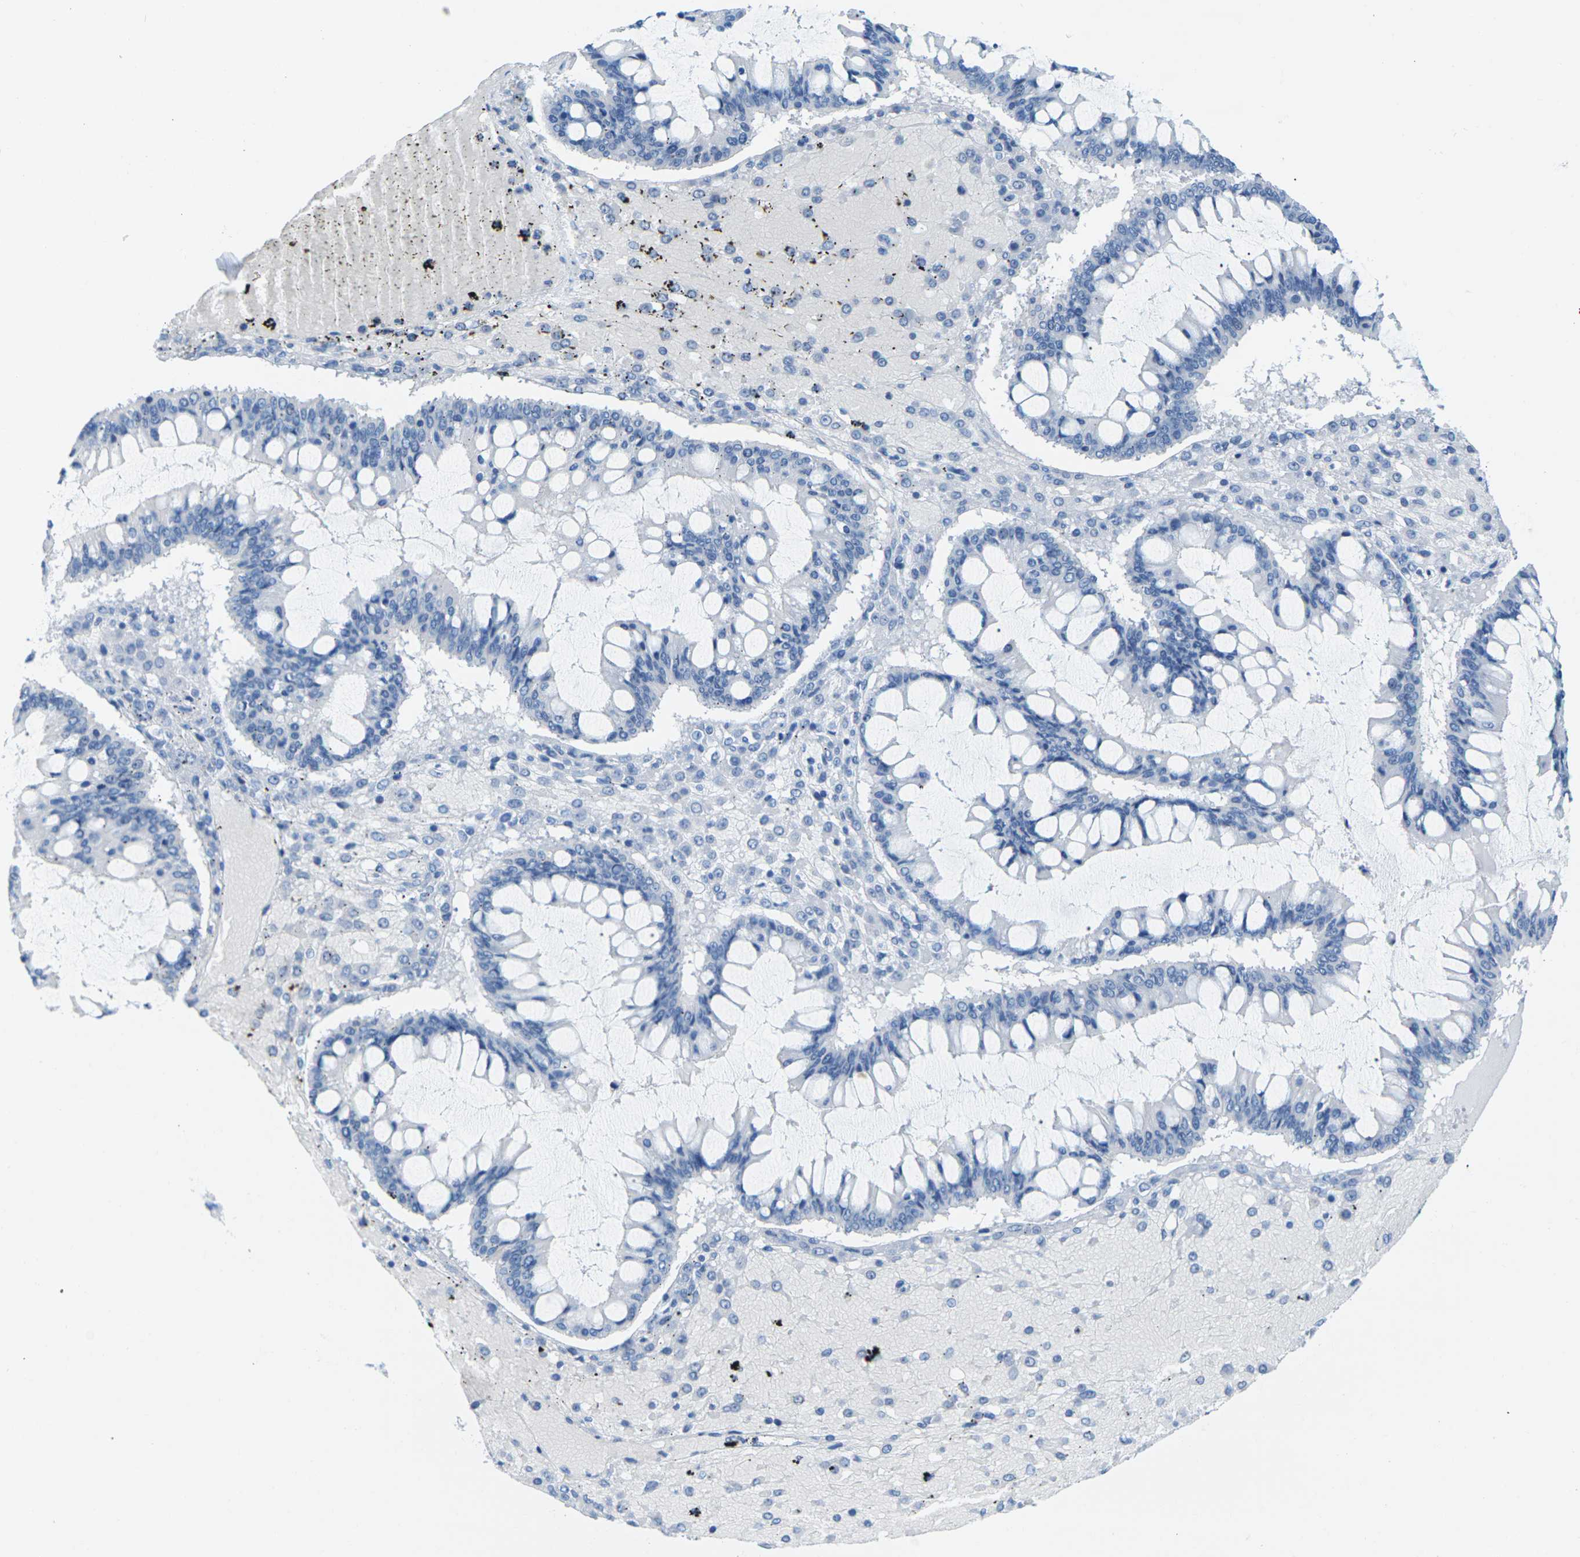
{"staining": {"intensity": "negative", "quantity": "none", "location": "none"}, "tissue": "ovarian cancer", "cell_type": "Tumor cells", "image_type": "cancer", "snomed": [{"axis": "morphology", "description": "Cystadenocarcinoma, mucinous, NOS"}, {"axis": "topography", "description": "Ovary"}], "caption": "IHC micrograph of human mucinous cystadenocarcinoma (ovarian) stained for a protein (brown), which displays no expression in tumor cells.", "gene": "SLC12A1", "patient": {"sex": "female", "age": 73}}